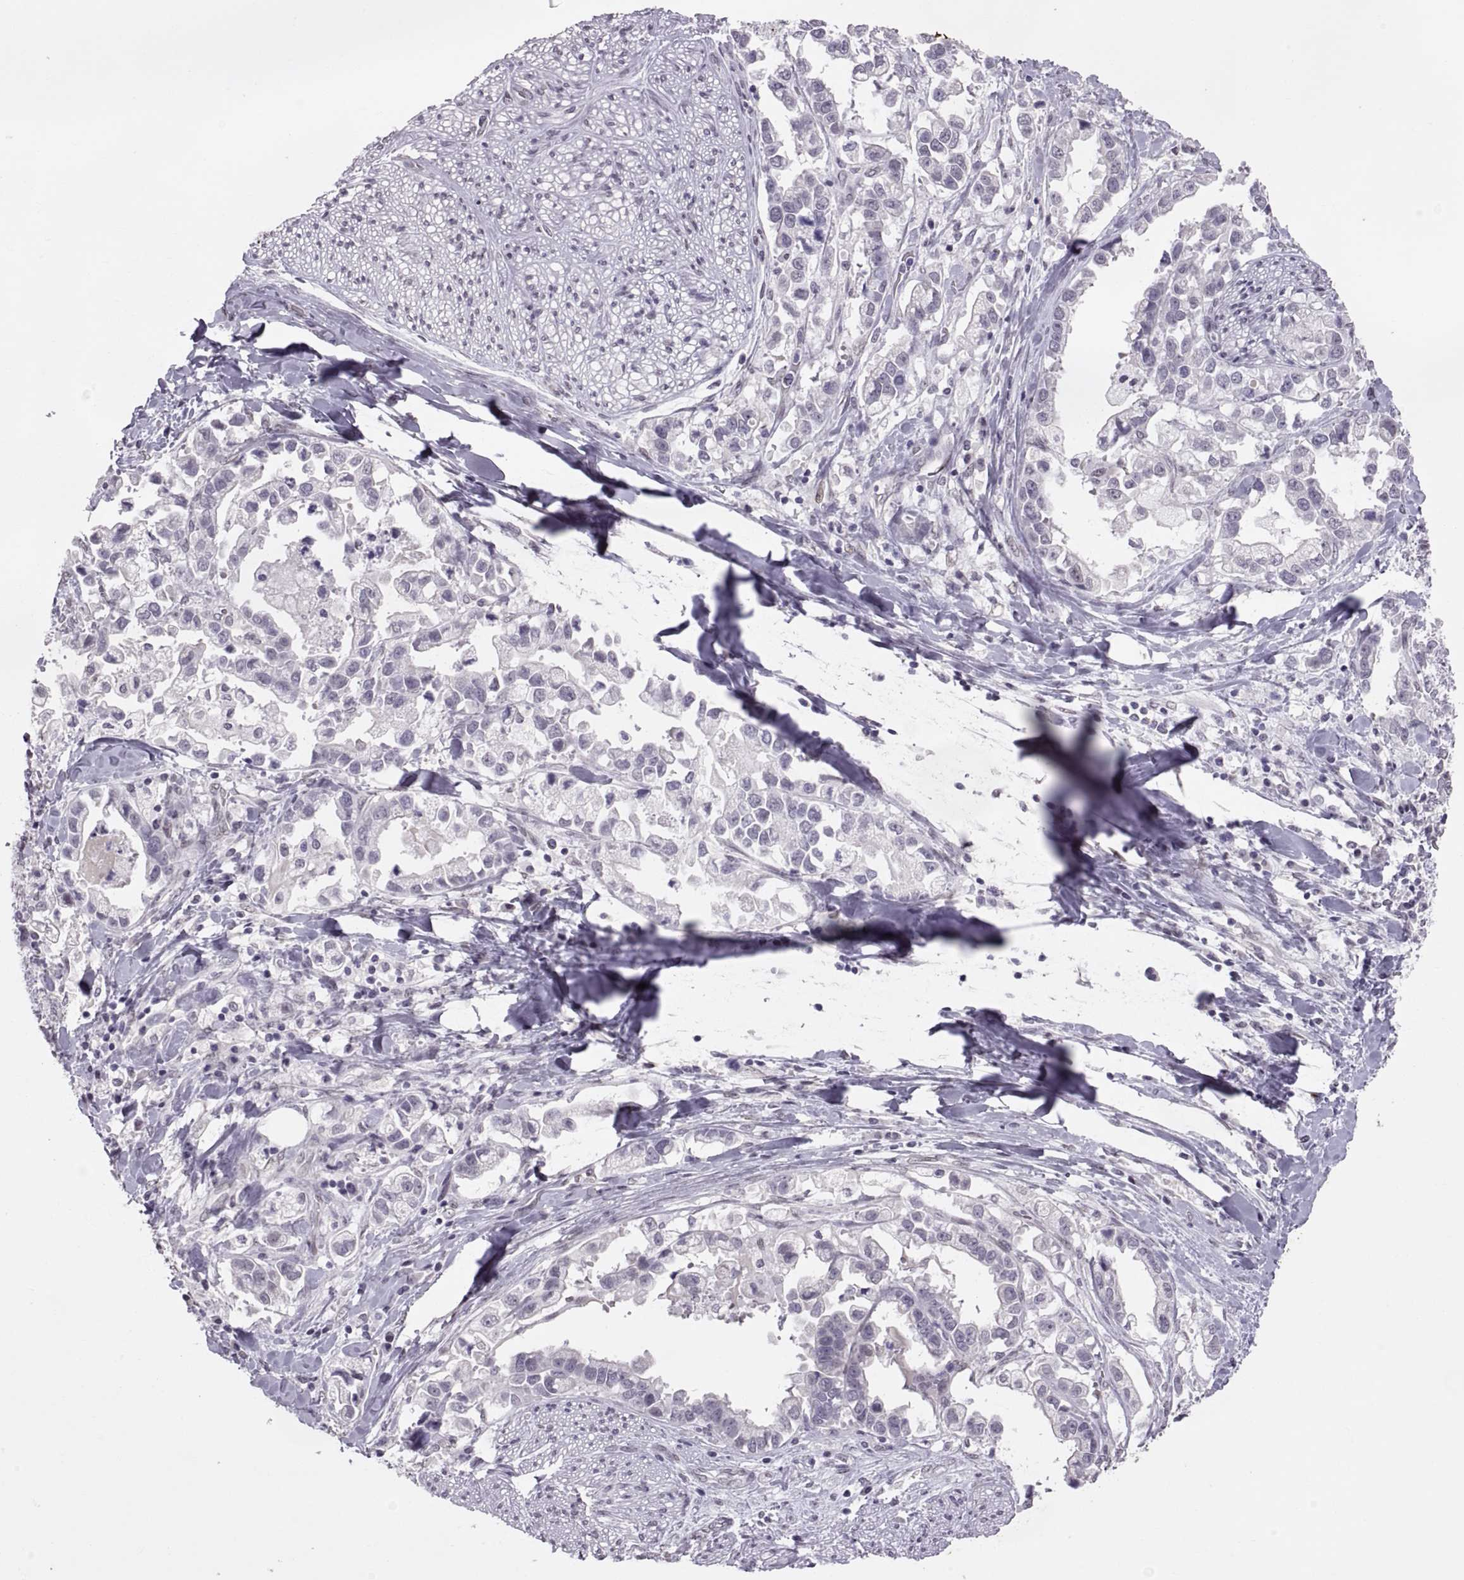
{"staining": {"intensity": "negative", "quantity": "none", "location": "none"}, "tissue": "stomach cancer", "cell_type": "Tumor cells", "image_type": "cancer", "snomed": [{"axis": "morphology", "description": "Adenocarcinoma, NOS"}, {"axis": "topography", "description": "Stomach"}], "caption": "This is an immunohistochemistry (IHC) photomicrograph of human stomach adenocarcinoma. There is no positivity in tumor cells.", "gene": "KRT77", "patient": {"sex": "male", "age": 59}}